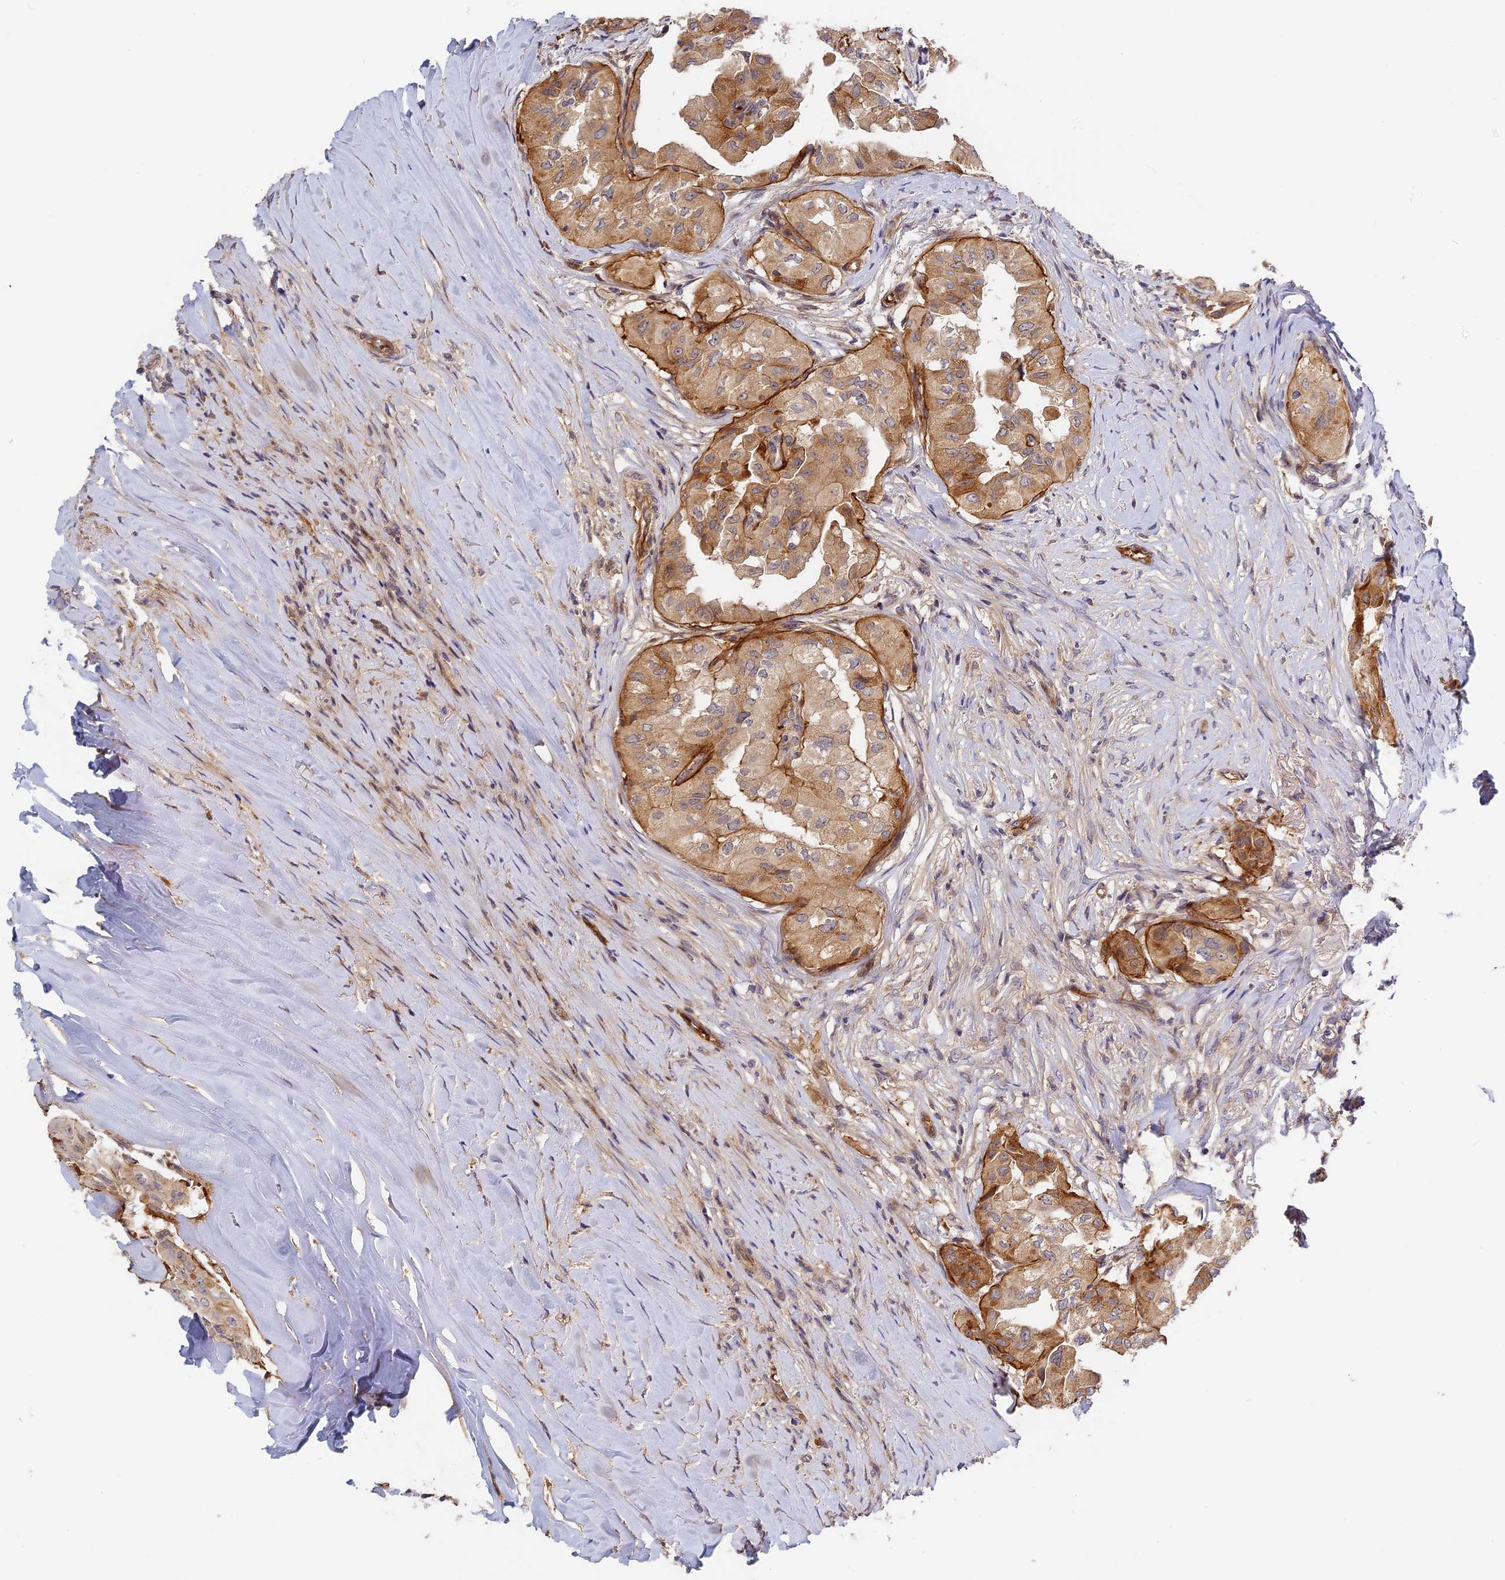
{"staining": {"intensity": "moderate", "quantity": ">75%", "location": "cytoplasmic/membranous"}, "tissue": "thyroid cancer", "cell_type": "Tumor cells", "image_type": "cancer", "snomed": [{"axis": "morphology", "description": "Papillary adenocarcinoma, NOS"}, {"axis": "topography", "description": "Thyroid gland"}], "caption": "This is an image of immunohistochemistry (IHC) staining of thyroid papillary adenocarcinoma, which shows moderate staining in the cytoplasmic/membranous of tumor cells.", "gene": "MISP3", "patient": {"sex": "female", "age": 59}}